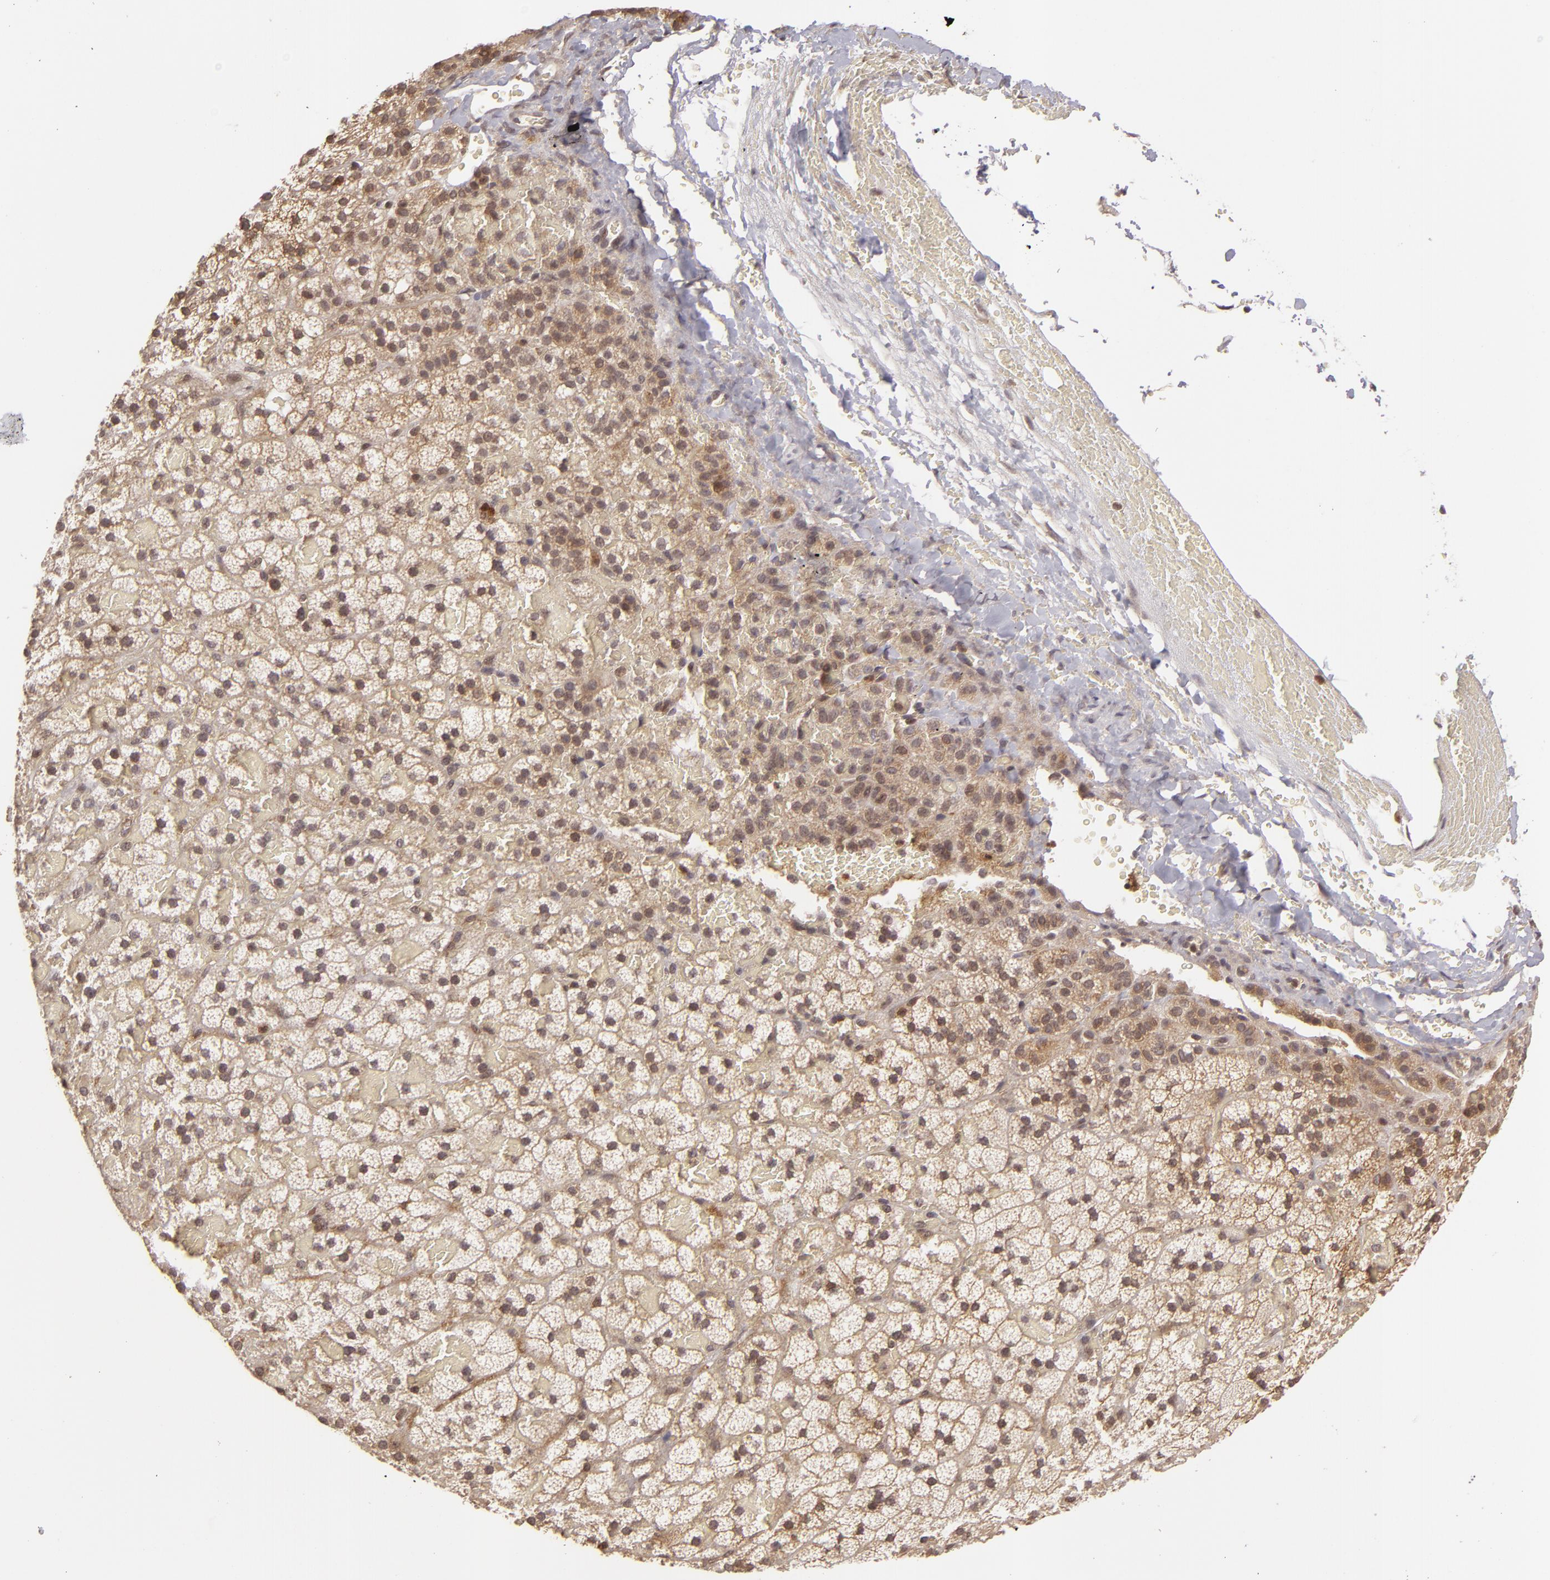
{"staining": {"intensity": "strong", "quantity": ">75%", "location": "cytoplasmic/membranous"}, "tissue": "adrenal gland", "cell_type": "Glandular cells", "image_type": "normal", "snomed": [{"axis": "morphology", "description": "Normal tissue, NOS"}, {"axis": "topography", "description": "Adrenal gland"}], "caption": "A high-resolution image shows IHC staining of normal adrenal gland, which demonstrates strong cytoplasmic/membranous expression in approximately >75% of glandular cells. Nuclei are stained in blue.", "gene": "ZBTB33", "patient": {"sex": "male", "age": 35}}